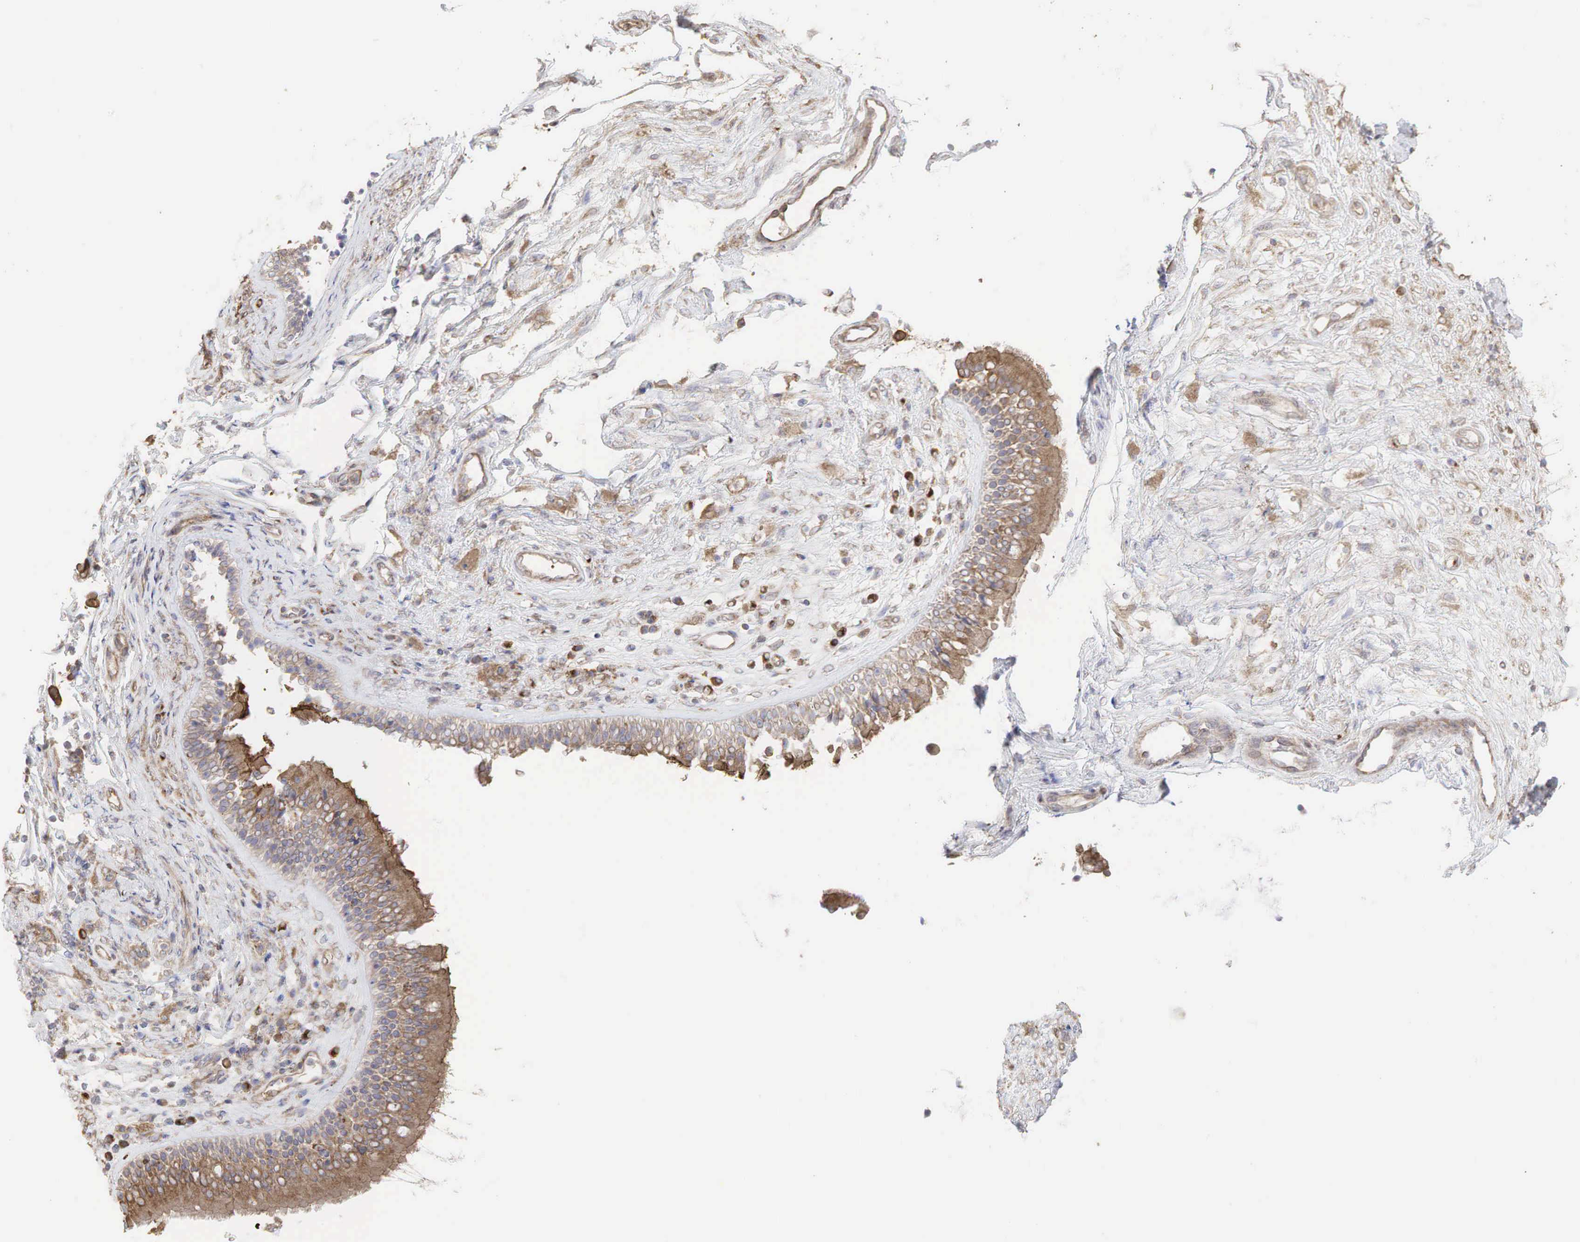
{"staining": {"intensity": "moderate", "quantity": ">75%", "location": "cytoplasmic/membranous"}, "tissue": "nasopharynx", "cell_type": "Respiratory epithelial cells", "image_type": "normal", "snomed": [{"axis": "morphology", "description": "Normal tissue, NOS"}, {"axis": "topography", "description": "Nasopharynx"}], "caption": "IHC micrograph of normal nasopharynx: human nasopharynx stained using immunohistochemistry displays medium levels of moderate protein expression localized specifically in the cytoplasmic/membranous of respiratory epithelial cells, appearing as a cytoplasmic/membranous brown color.", "gene": "PABPC5", "patient": {"sex": "male", "age": 63}}